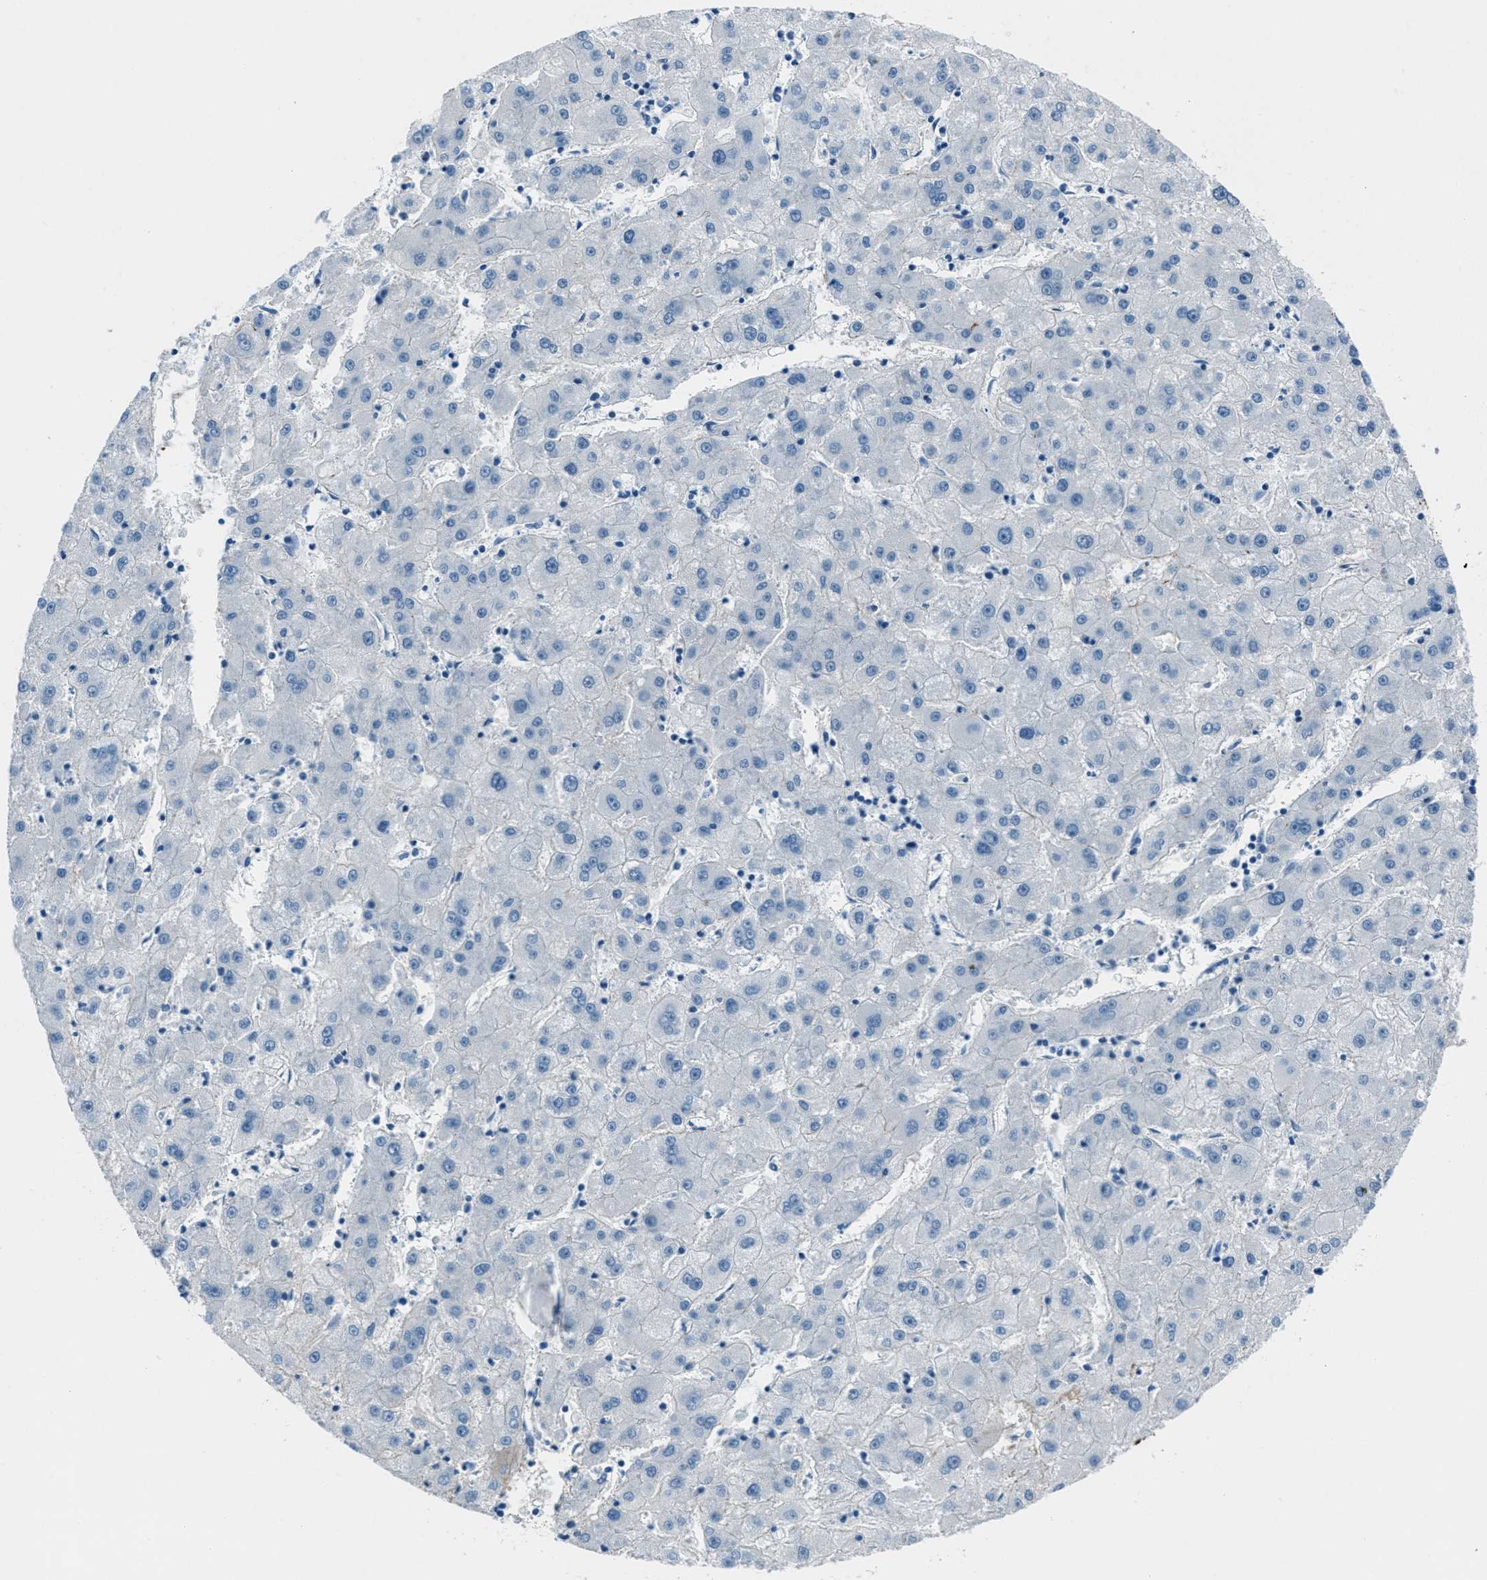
{"staining": {"intensity": "negative", "quantity": "none", "location": "none"}, "tissue": "liver cancer", "cell_type": "Tumor cells", "image_type": "cancer", "snomed": [{"axis": "morphology", "description": "Carcinoma, Hepatocellular, NOS"}, {"axis": "topography", "description": "Liver"}], "caption": "DAB (3,3'-diaminobenzidine) immunohistochemical staining of liver cancer (hepatocellular carcinoma) exhibits no significant expression in tumor cells.", "gene": "FBN1", "patient": {"sex": "male", "age": 72}}